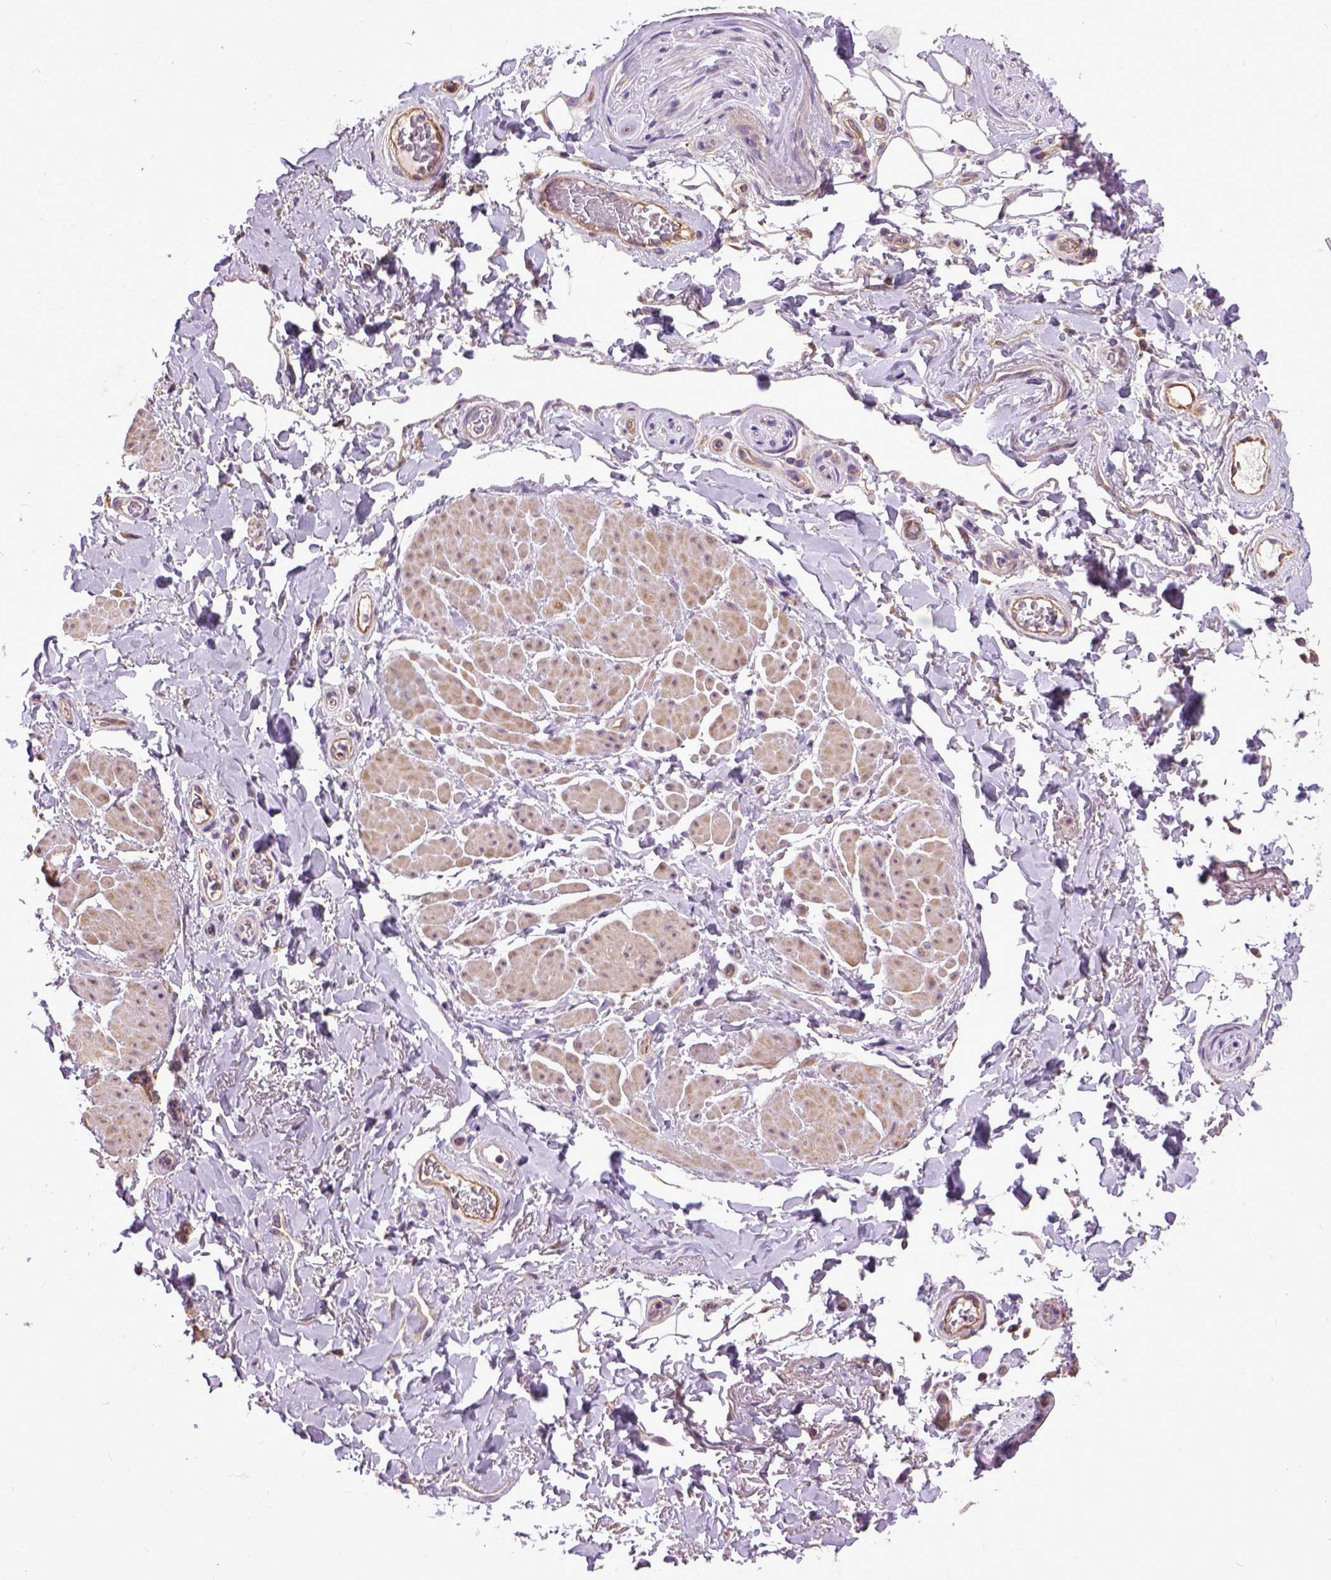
{"staining": {"intensity": "negative", "quantity": "none", "location": "none"}, "tissue": "adipose tissue", "cell_type": "Adipocytes", "image_type": "normal", "snomed": [{"axis": "morphology", "description": "Normal tissue, NOS"}, {"axis": "topography", "description": "Anal"}, {"axis": "topography", "description": "Peripheral nerve tissue"}], "caption": "Adipose tissue stained for a protein using IHC reveals no positivity adipocytes.", "gene": "ENG", "patient": {"sex": "male", "age": 53}}